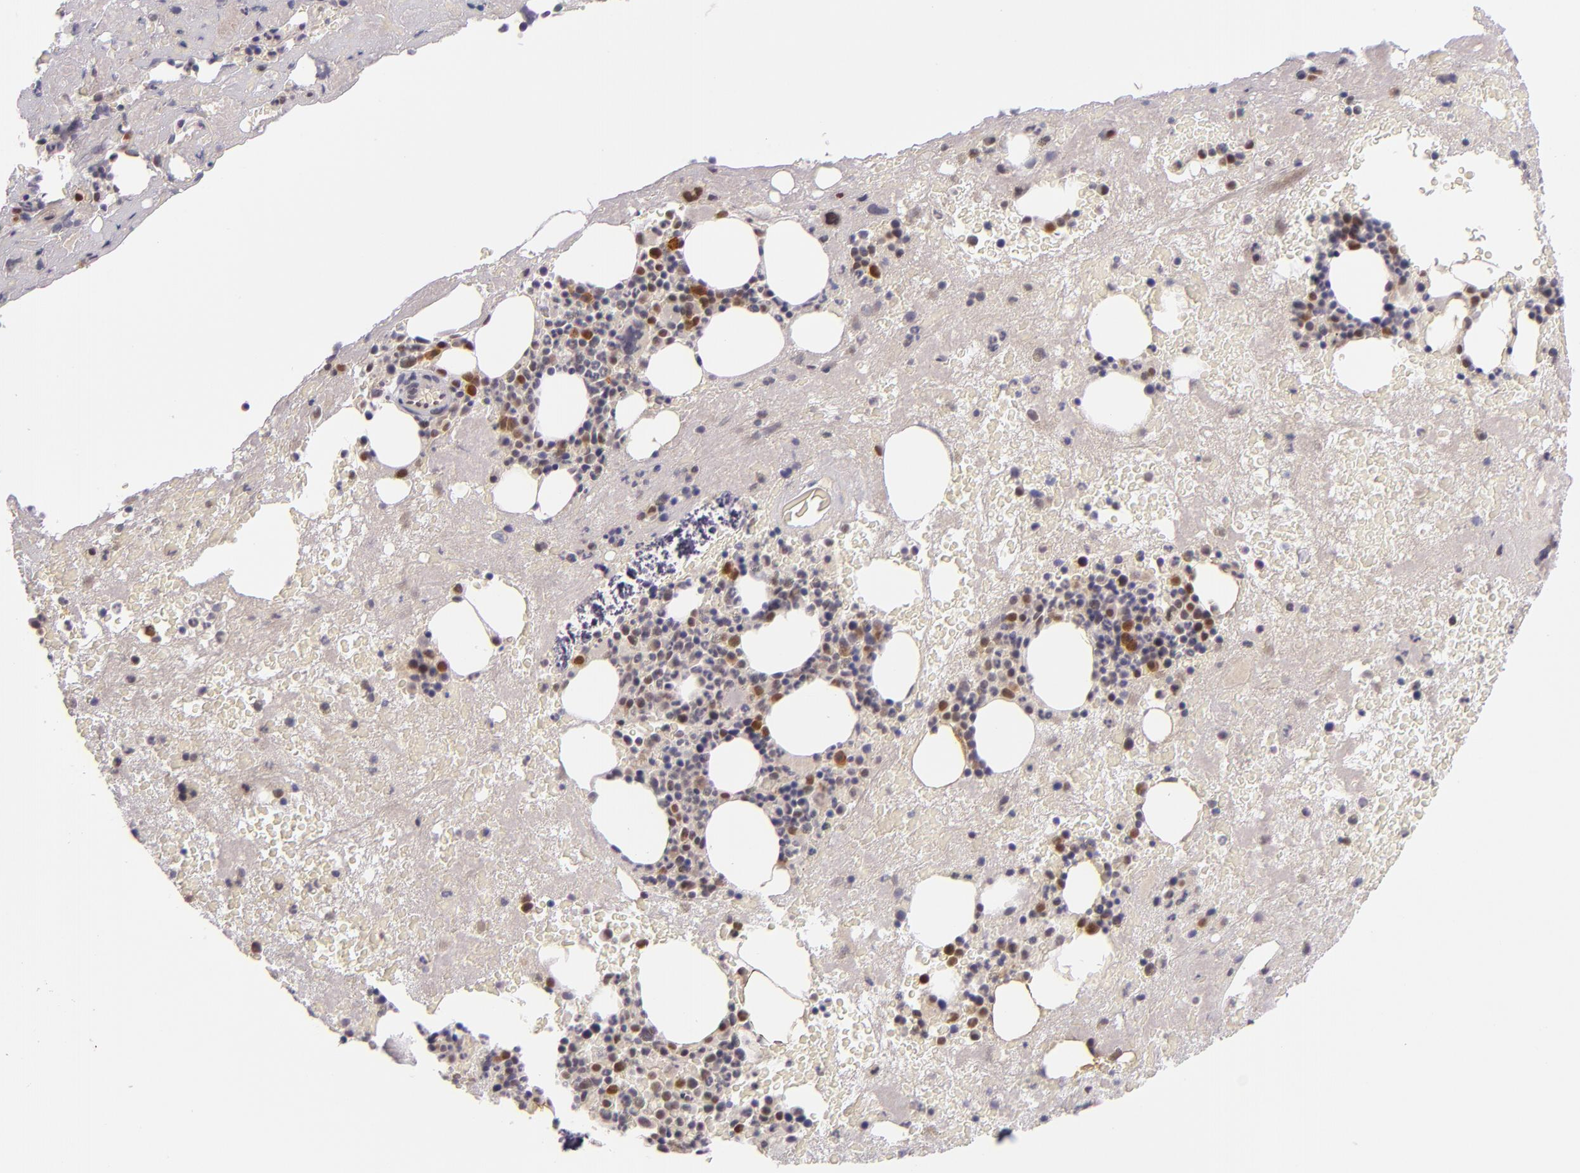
{"staining": {"intensity": "moderate", "quantity": "25%-75%", "location": "nuclear"}, "tissue": "bone marrow", "cell_type": "Hematopoietic cells", "image_type": "normal", "snomed": [{"axis": "morphology", "description": "Normal tissue, NOS"}, {"axis": "topography", "description": "Bone marrow"}], "caption": "DAB (3,3'-diaminobenzidine) immunohistochemical staining of unremarkable bone marrow displays moderate nuclear protein positivity in approximately 25%-75% of hematopoietic cells. Immunohistochemistry (ihc) stains the protein of interest in brown and the nuclei are stained blue.", "gene": "CSE1L", "patient": {"sex": "male", "age": 76}}